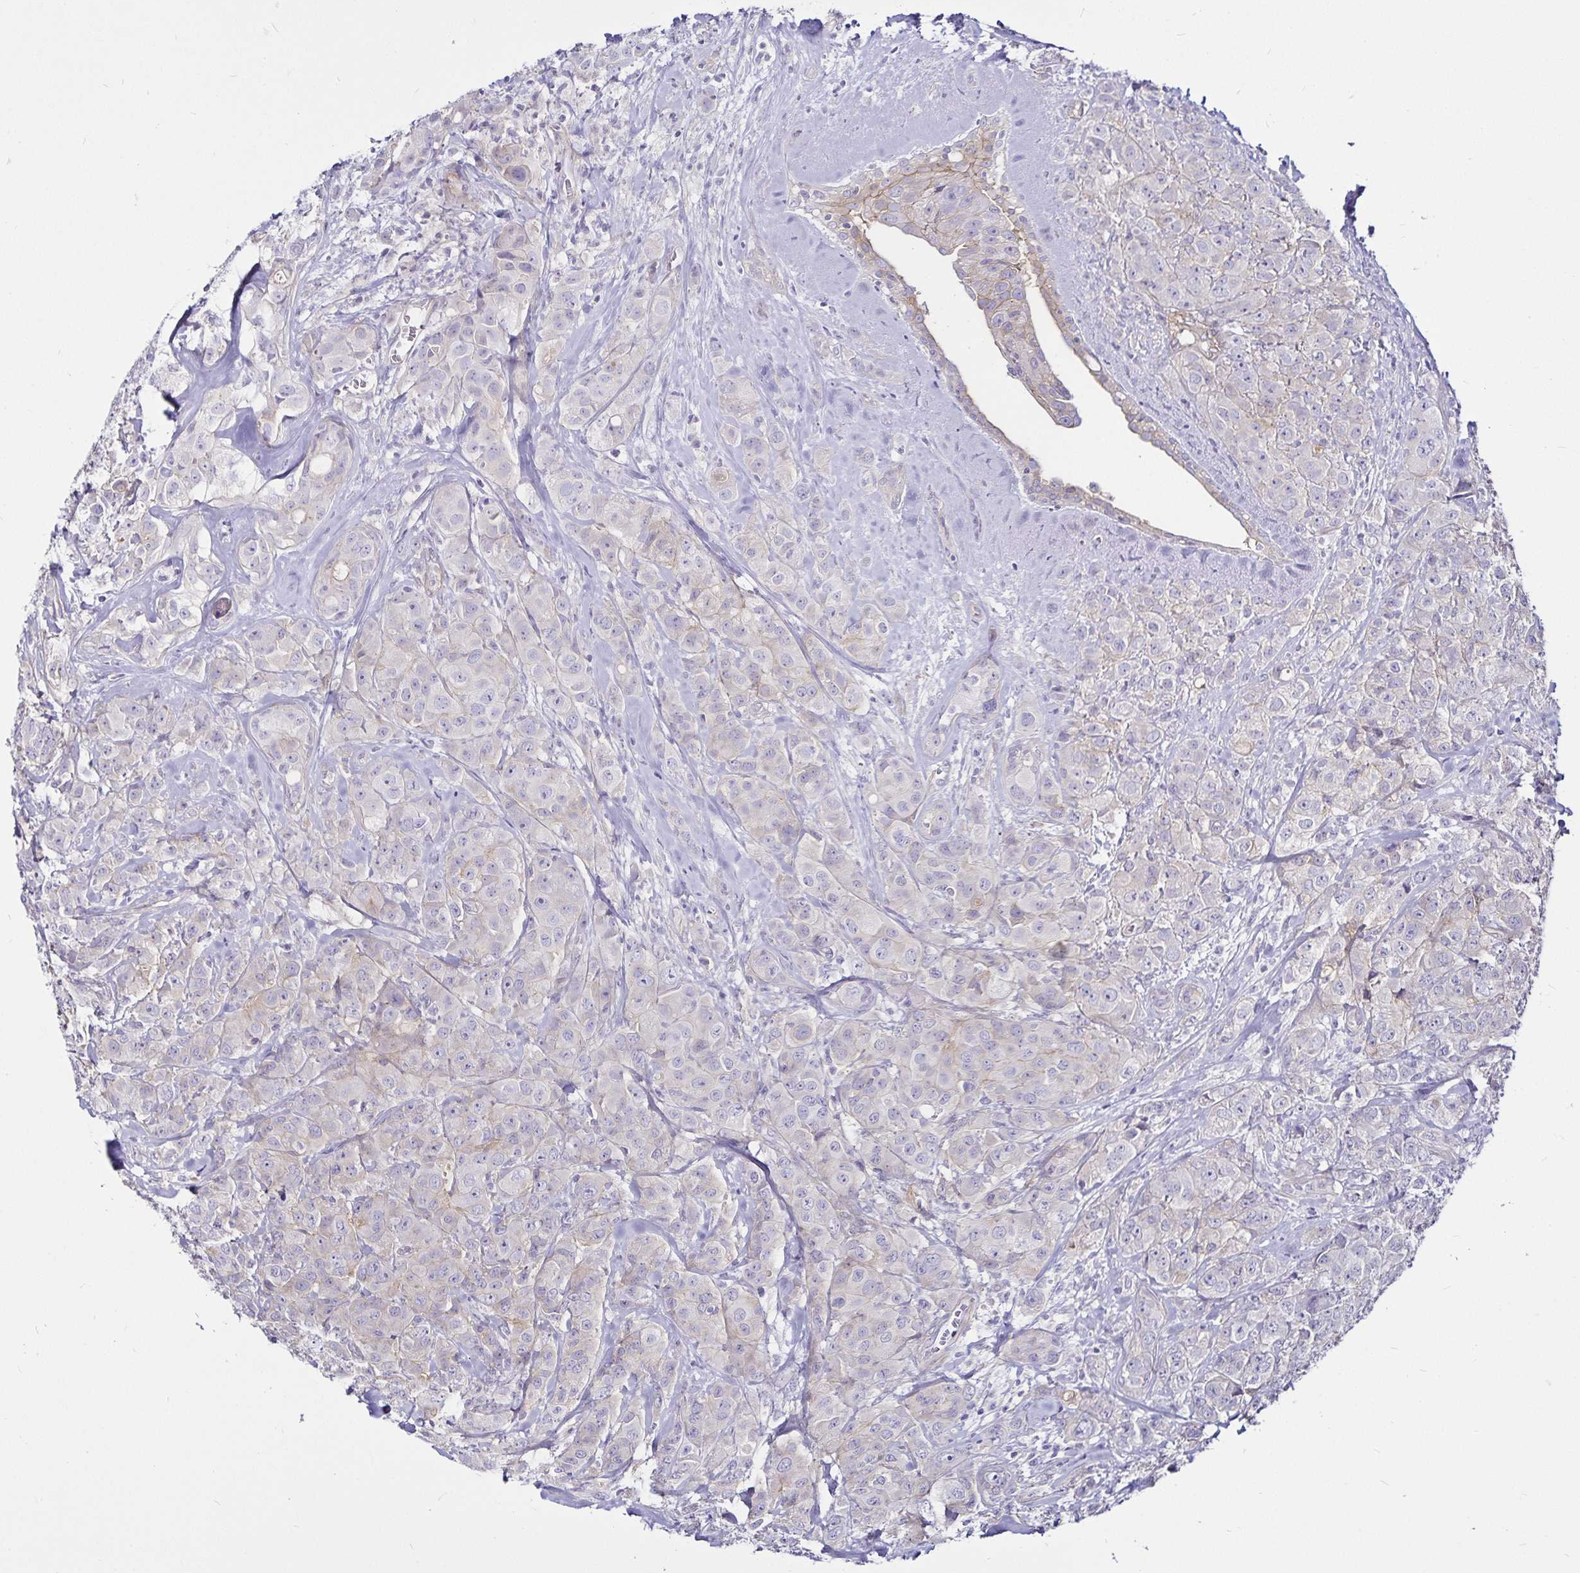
{"staining": {"intensity": "negative", "quantity": "none", "location": "none"}, "tissue": "breast cancer", "cell_type": "Tumor cells", "image_type": "cancer", "snomed": [{"axis": "morphology", "description": "Normal tissue, NOS"}, {"axis": "morphology", "description": "Duct carcinoma"}, {"axis": "topography", "description": "Breast"}], "caption": "This is an immunohistochemistry histopathology image of infiltrating ductal carcinoma (breast). There is no expression in tumor cells.", "gene": "GNG12", "patient": {"sex": "female", "age": 43}}